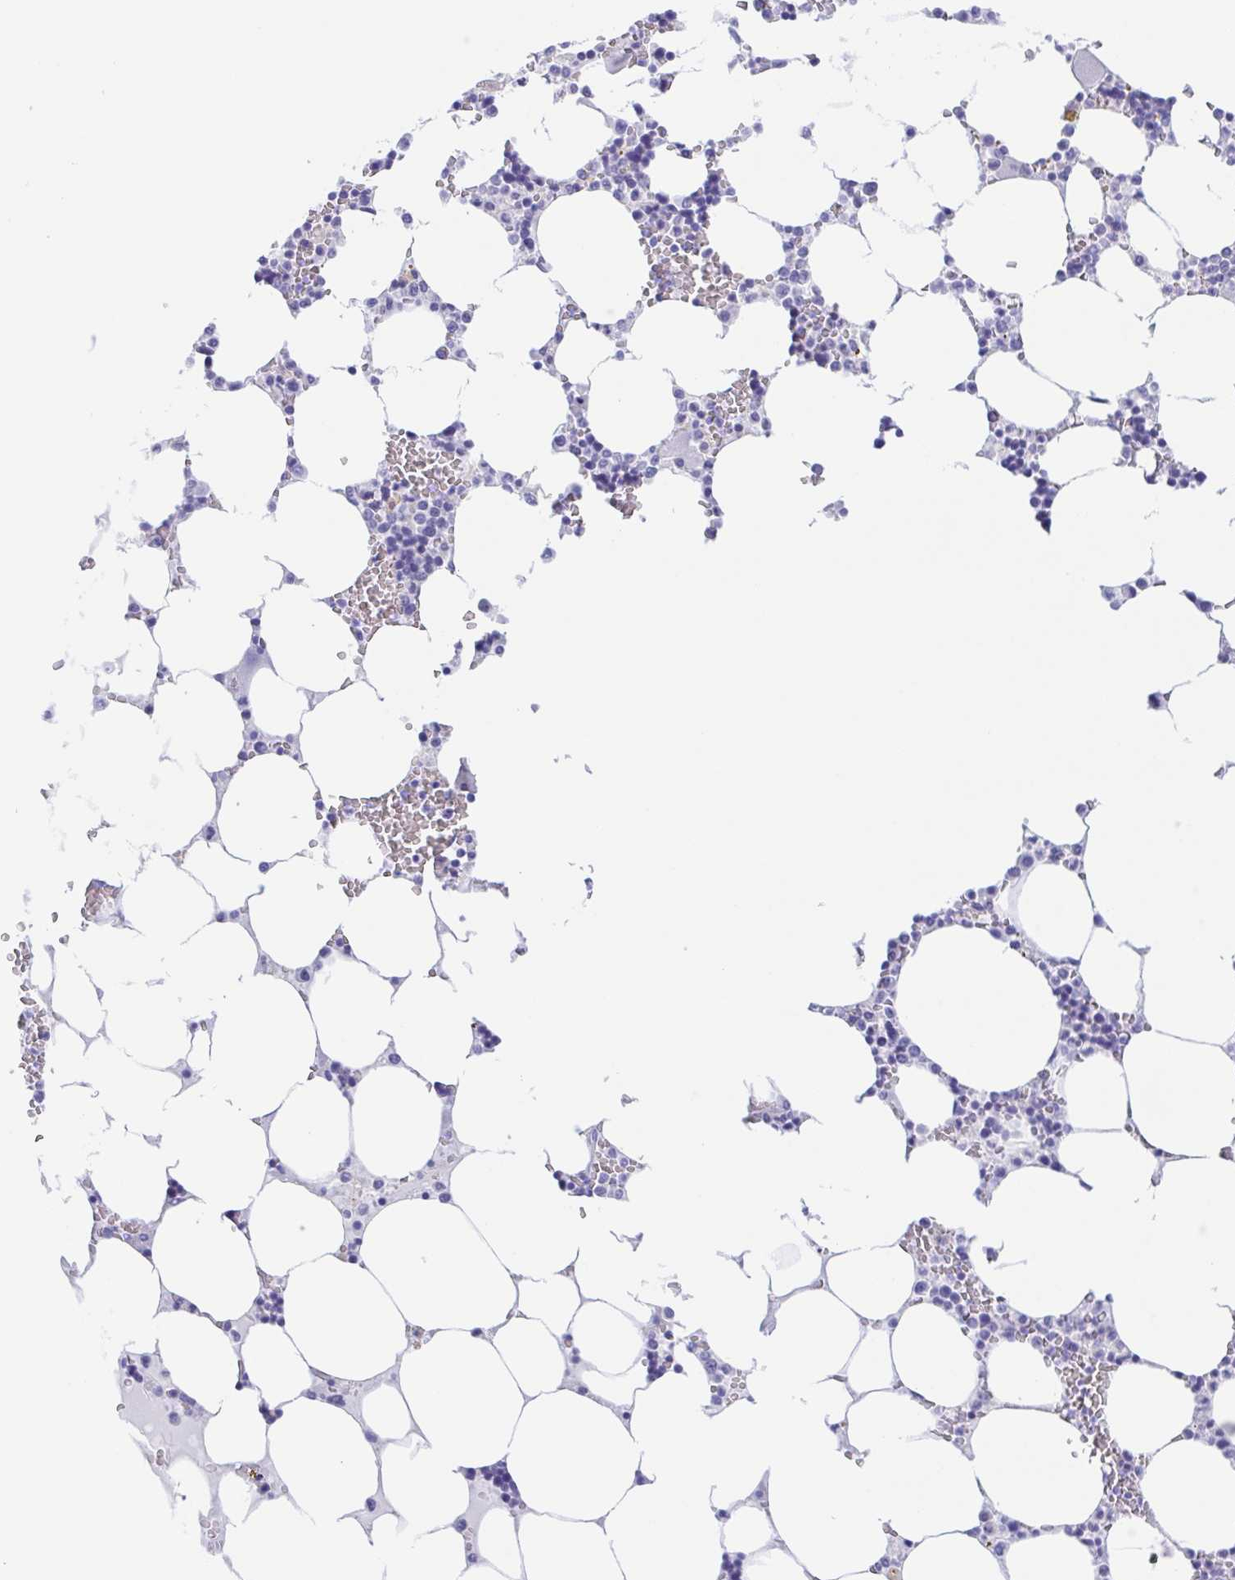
{"staining": {"intensity": "negative", "quantity": "none", "location": "none"}, "tissue": "bone marrow", "cell_type": "Hematopoietic cells", "image_type": "normal", "snomed": [{"axis": "morphology", "description": "Normal tissue, NOS"}, {"axis": "topography", "description": "Bone marrow"}], "caption": "Hematopoietic cells are negative for protein expression in benign human bone marrow. (Immunohistochemistry (ihc), brightfield microscopy, high magnification).", "gene": "MUCL3", "patient": {"sex": "male", "age": 64}}